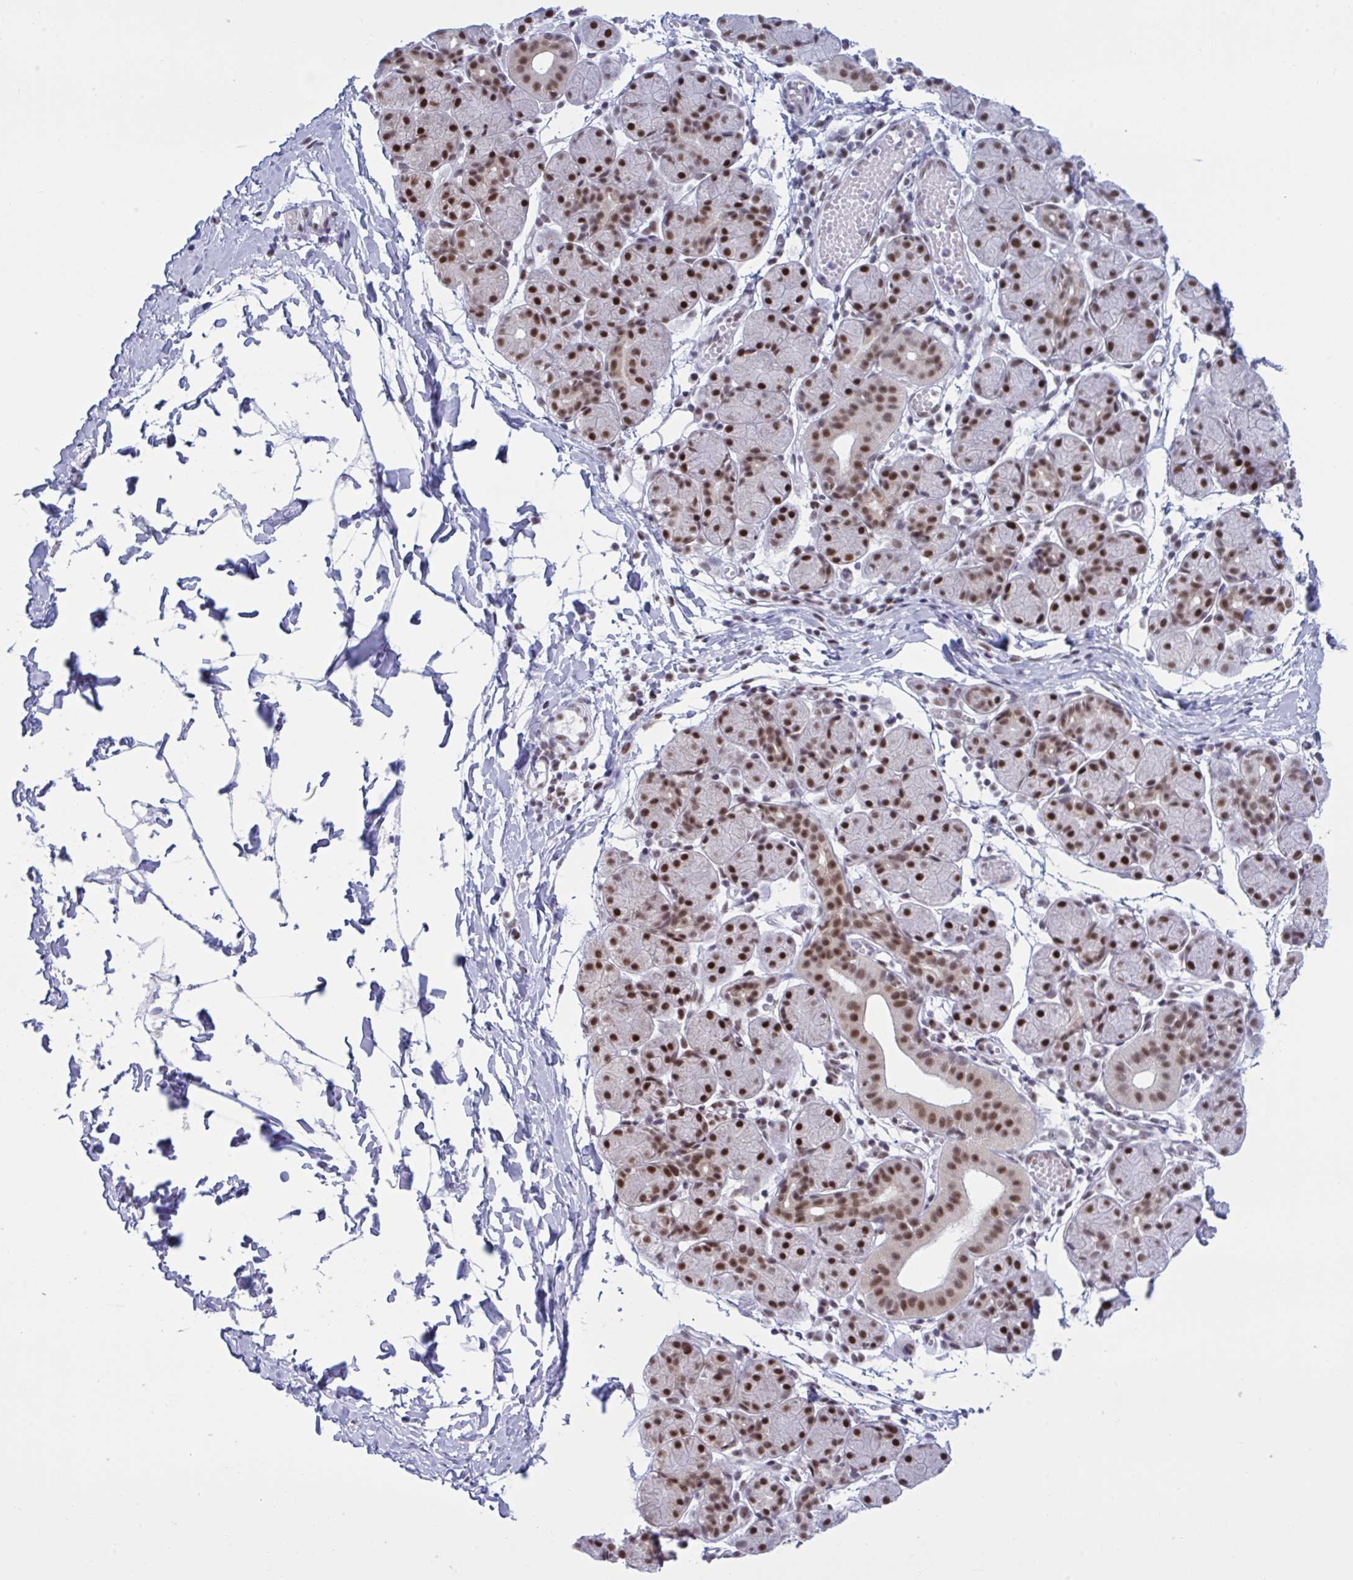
{"staining": {"intensity": "strong", "quantity": ">75%", "location": "nuclear"}, "tissue": "salivary gland", "cell_type": "Glandular cells", "image_type": "normal", "snomed": [{"axis": "morphology", "description": "Normal tissue, NOS"}, {"axis": "morphology", "description": "Inflammation, NOS"}, {"axis": "topography", "description": "Lymph node"}, {"axis": "topography", "description": "Salivary gland"}], "caption": "Glandular cells exhibit high levels of strong nuclear positivity in approximately >75% of cells in unremarkable salivary gland.", "gene": "PPP1R10", "patient": {"sex": "male", "age": 3}}